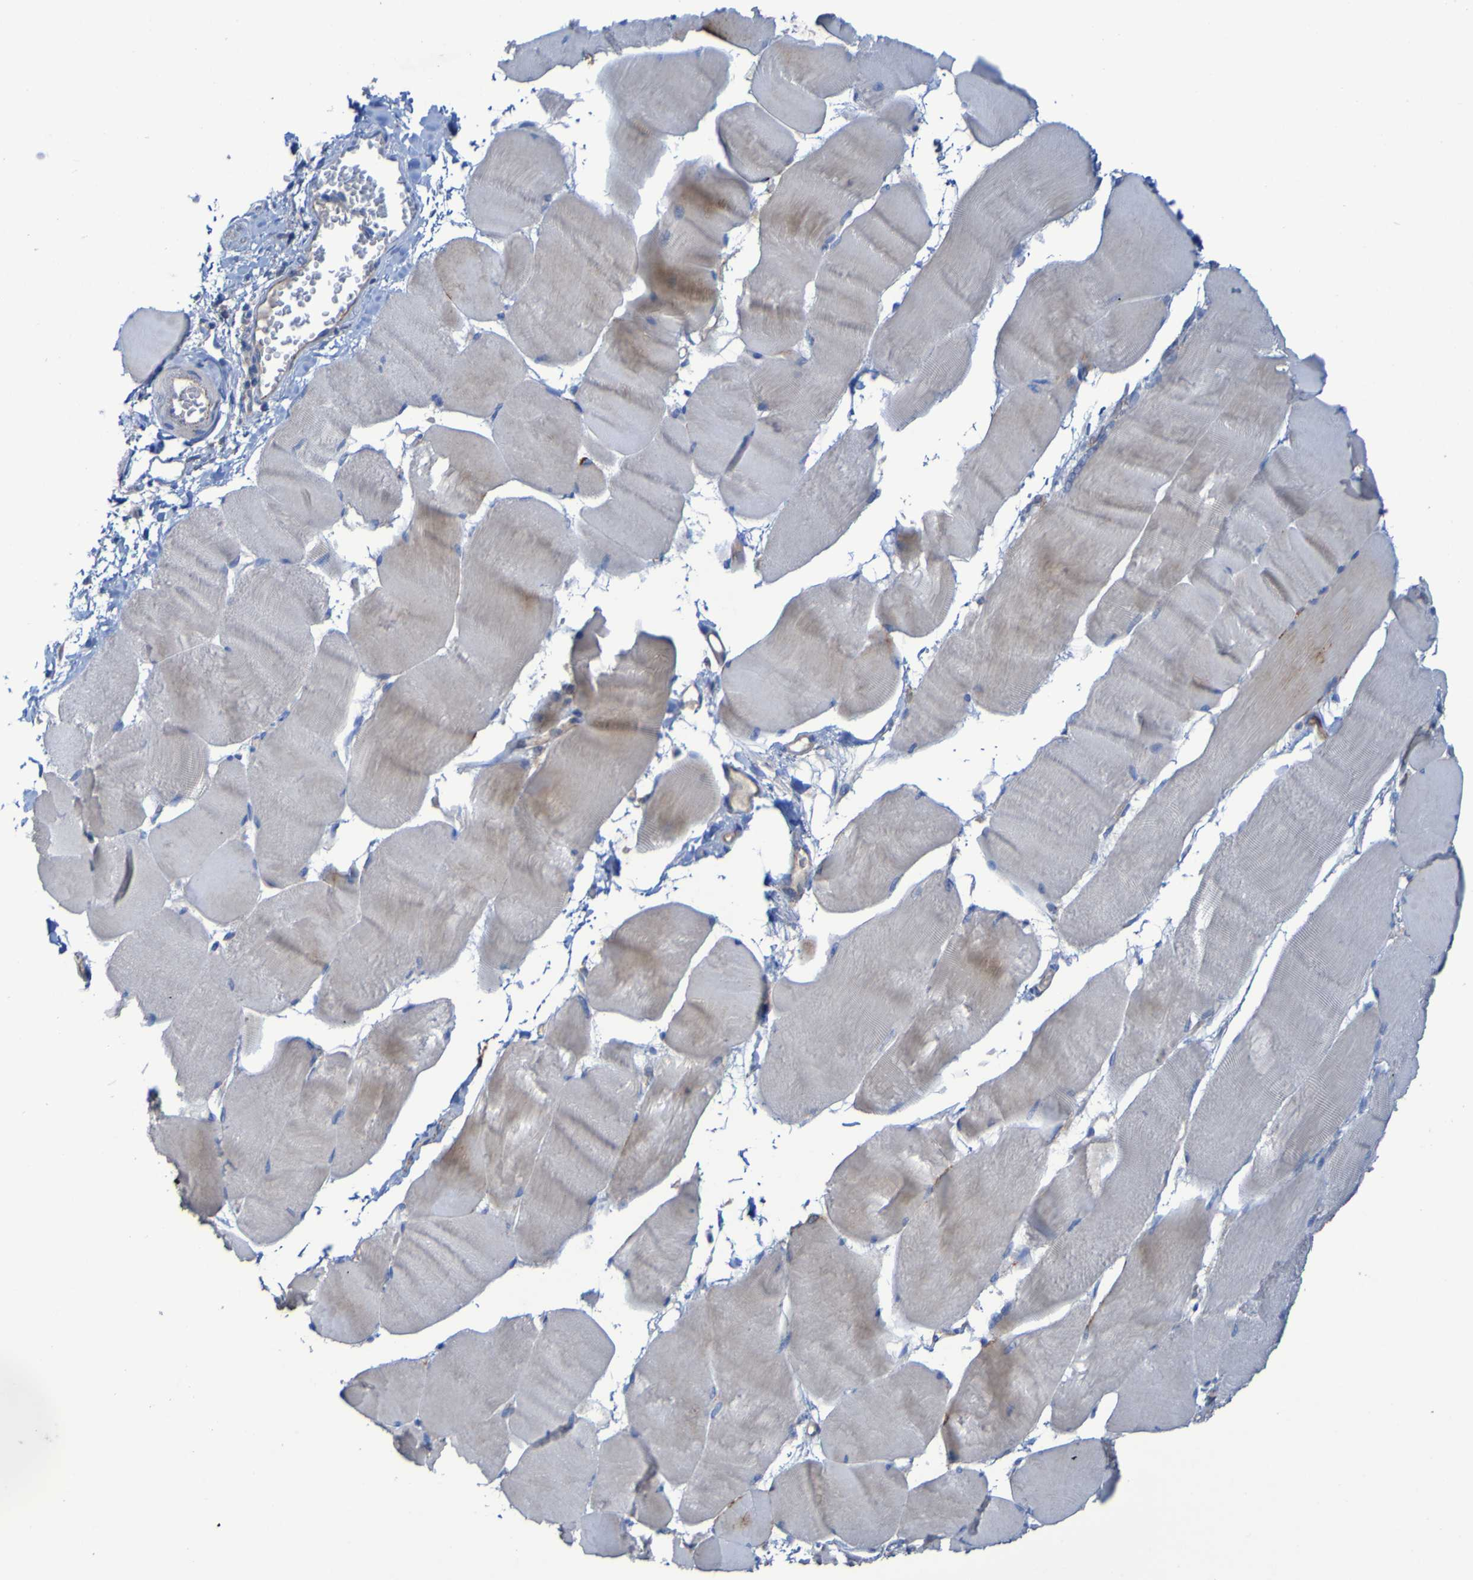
{"staining": {"intensity": "weak", "quantity": "<25%", "location": "cytoplasmic/membranous"}, "tissue": "skeletal muscle", "cell_type": "Myocytes", "image_type": "normal", "snomed": [{"axis": "morphology", "description": "Normal tissue, NOS"}, {"axis": "morphology", "description": "Squamous cell carcinoma, NOS"}, {"axis": "topography", "description": "Skeletal muscle"}], "caption": "Myocytes are negative for brown protein staining in normal skeletal muscle. The staining is performed using DAB brown chromogen with nuclei counter-stained in using hematoxylin.", "gene": "ARHGEF16", "patient": {"sex": "male", "age": 51}}